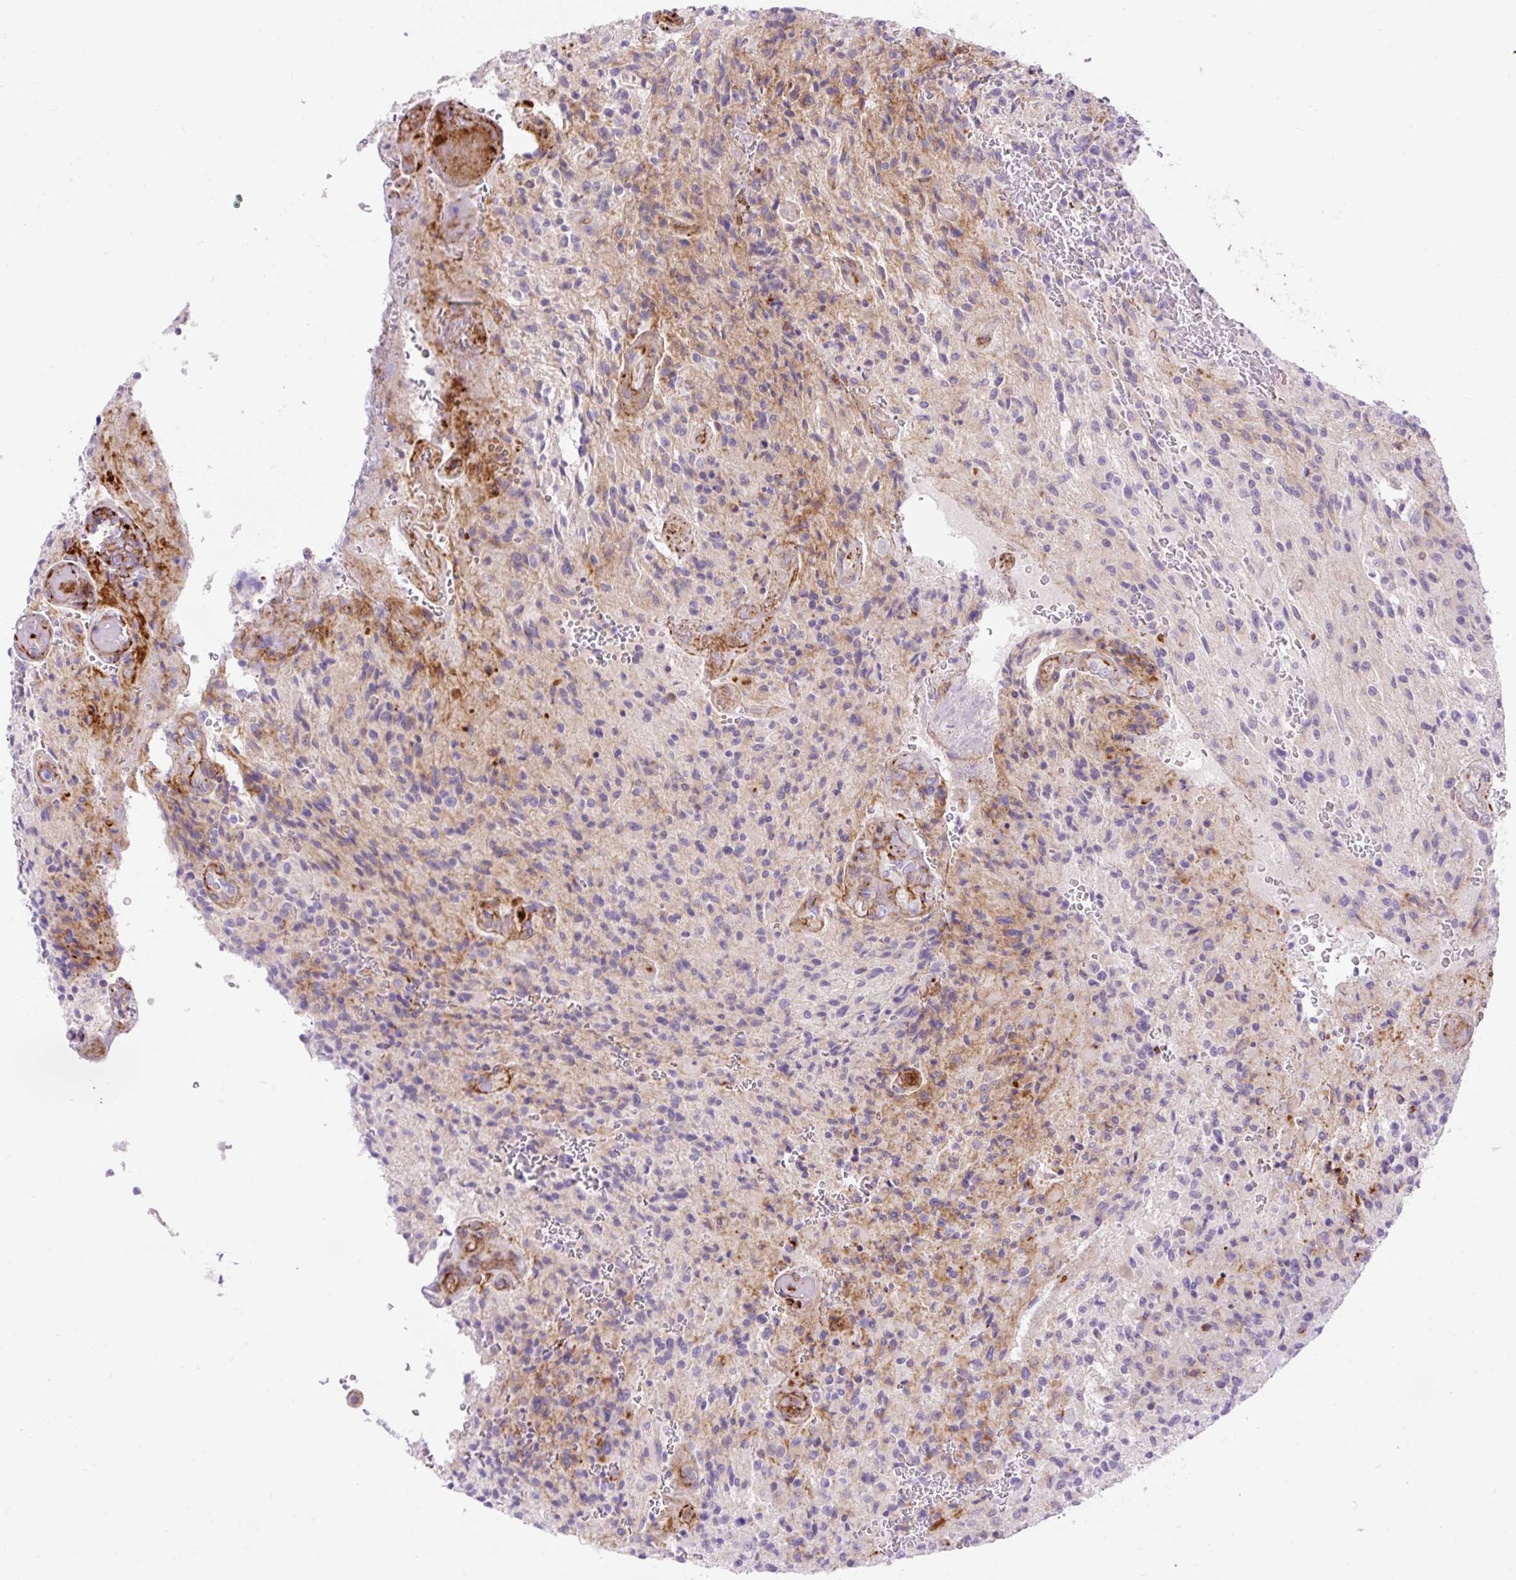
{"staining": {"intensity": "negative", "quantity": "none", "location": "none"}, "tissue": "glioma", "cell_type": "Tumor cells", "image_type": "cancer", "snomed": [{"axis": "morphology", "description": "Normal tissue, NOS"}, {"axis": "morphology", "description": "Glioma, malignant, High grade"}, {"axis": "topography", "description": "Cerebral cortex"}], "caption": "Immunohistochemistry (IHC) photomicrograph of glioma stained for a protein (brown), which displays no staining in tumor cells. Nuclei are stained in blue.", "gene": "CORO7-PAM16", "patient": {"sex": "male", "age": 56}}